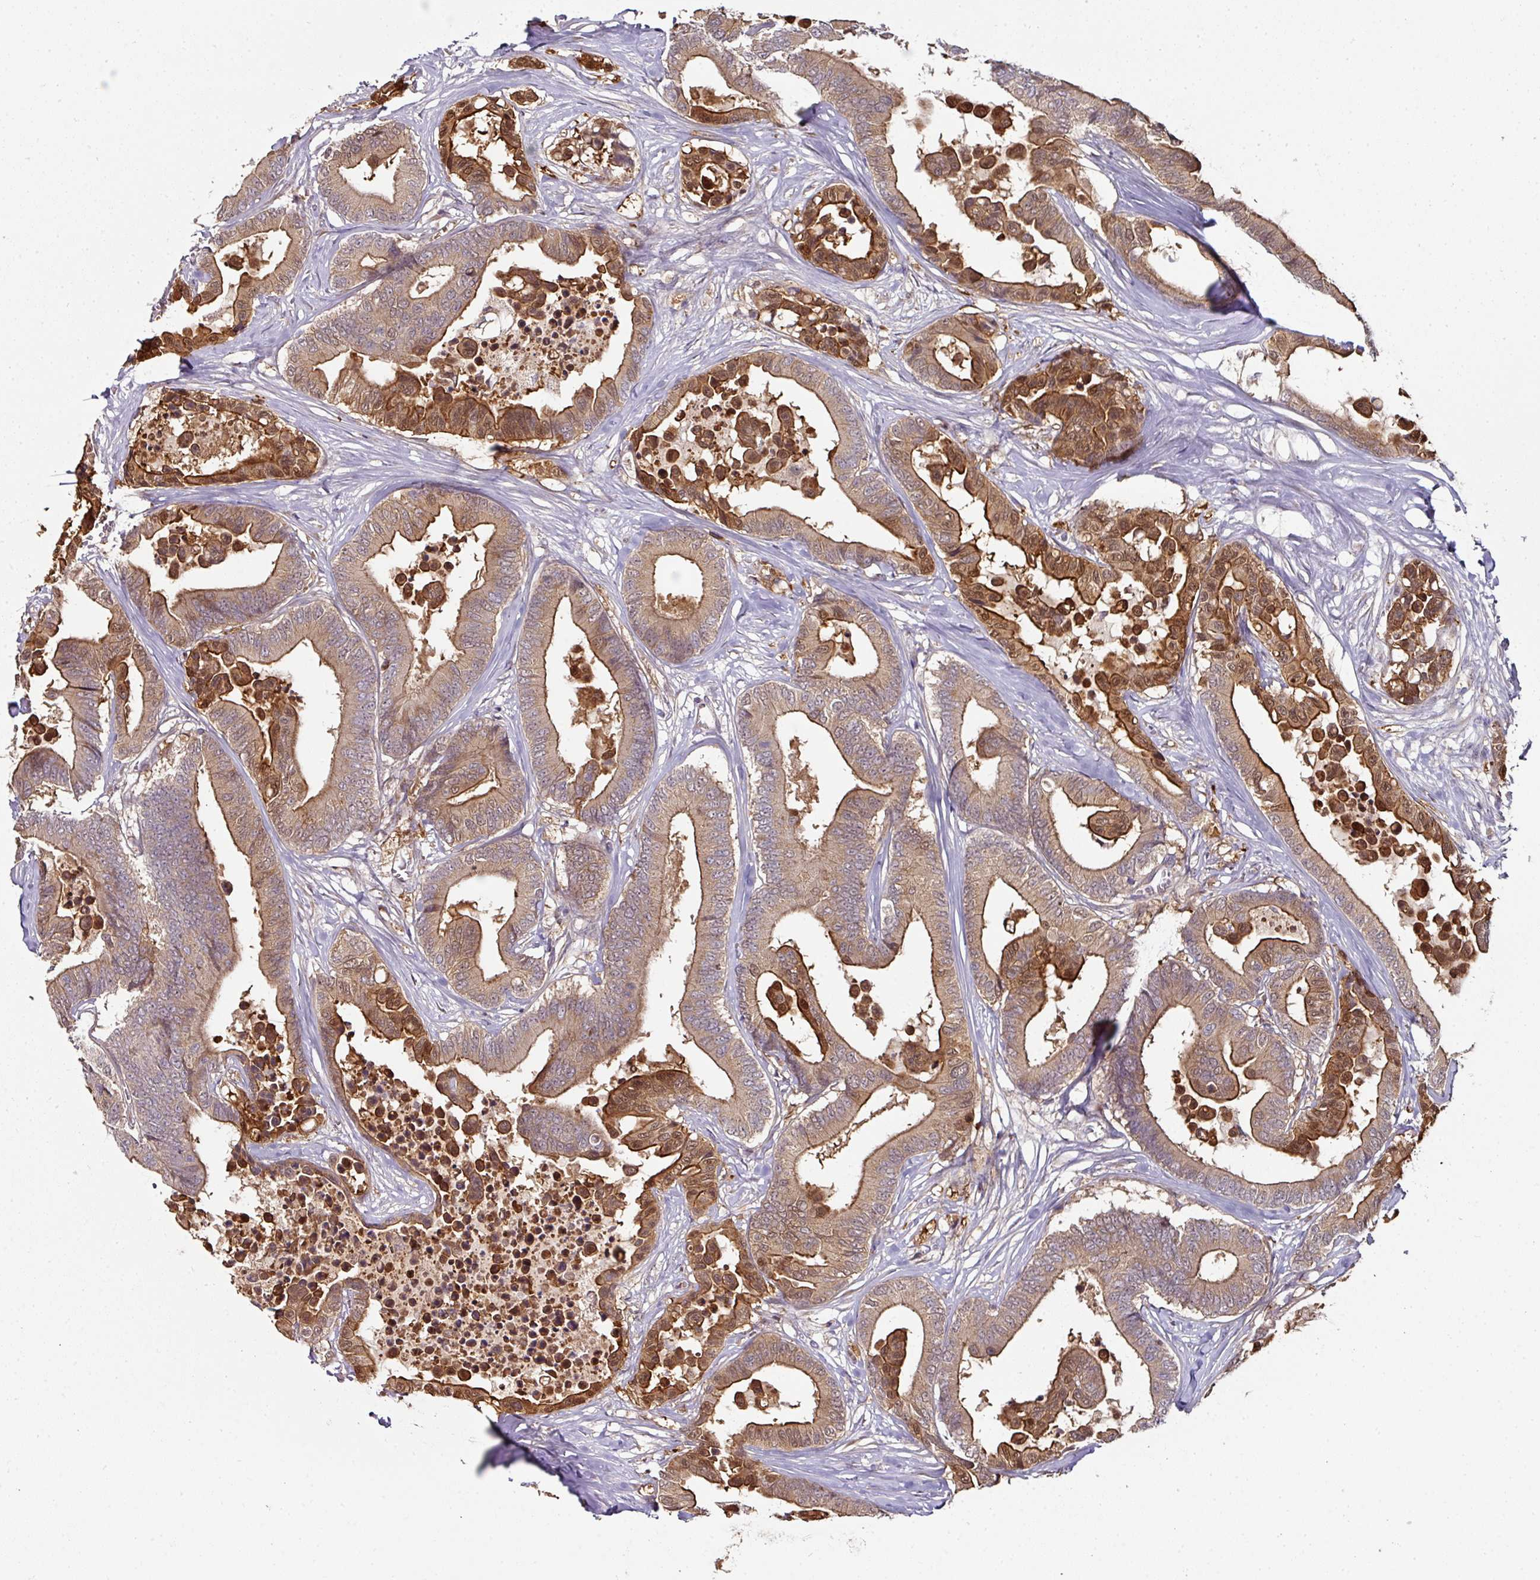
{"staining": {"intensity": "strong", "quantity": "25%-75%", "location": "cytoplasmic/membranous"}, "tissue": "colorectal cancer", "cell_type": "Tumor cells", "image_type": "cancer", "snomed": [{"axis": "morphology", "description": "Normal tissue, NOS"}, {"axis": "morphology", "description": "Adenocarcinoma, NOS"}, {"axis": "topography", "description": "Colon"}], "caption": "Adenocarcinoma (colorectal) was stained to show a protein in brown. There is high levels of strong cytoplasmic/membranous expression in about 25%-75% of tumor cells.", "gene": "CTDSP2", "patient": {"sex": "male", "age": 82}}